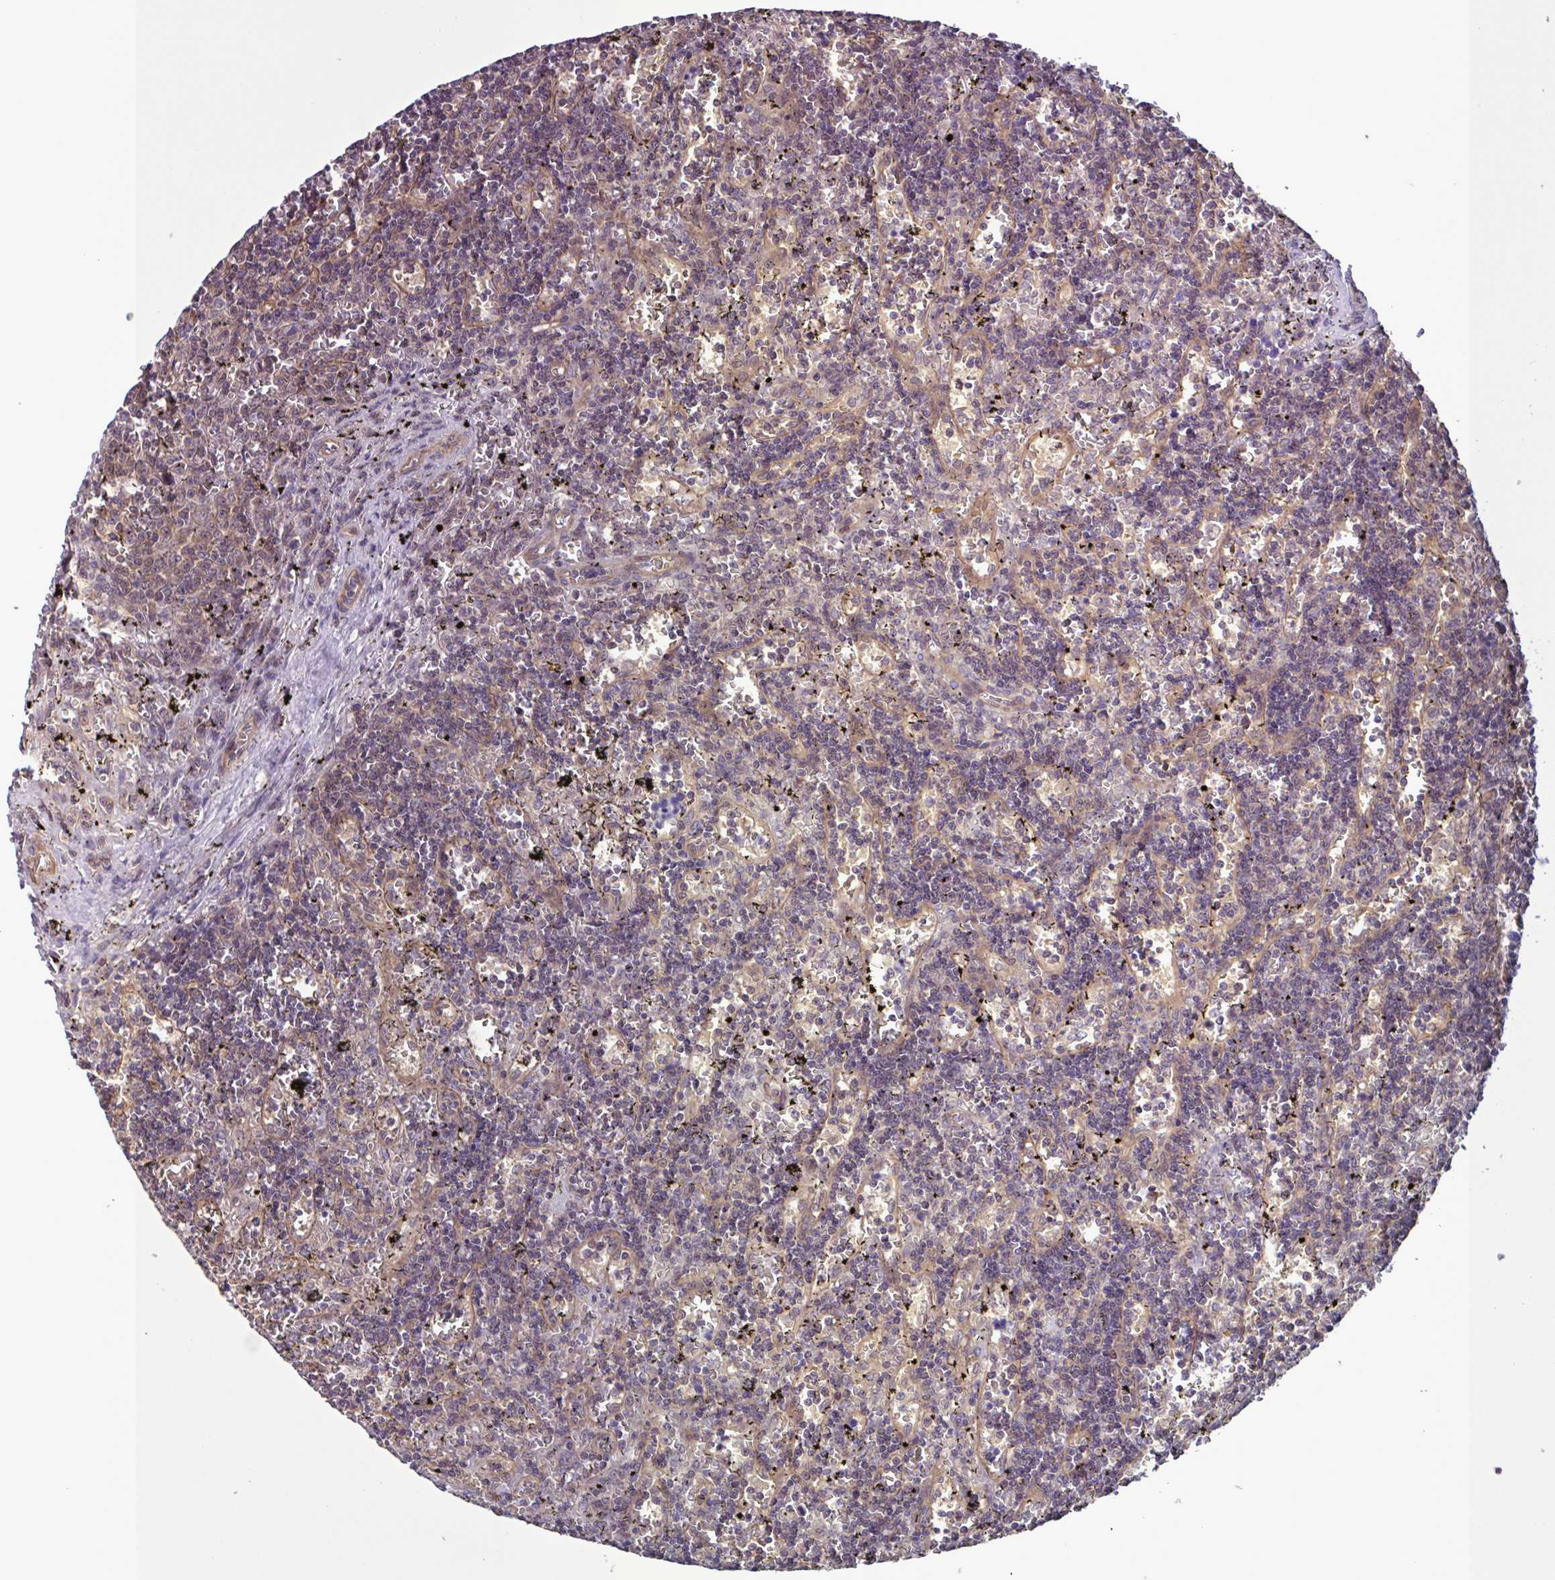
{"staining": {"intensity": "moderate", "quantity": "25%-75%", "location": "nuclear"}, "tissue": "lymphoma", "cell_type": "Tumor cells", "image_type": "cancer", "snomed": [{"axis": "morphology", "description": "Malignant lymphoma, non-Hodgkin's type, Low grade"}, {"axis": "topography", "description": "Spleen"}], "caption": "The immunohistochemical stain shows moderate nuclear staining in tumor cells of lymphoma tissue. (DAB (3,3'-diaminobenzidine) = brown stain, brightfield microscopy at high magnification).", "gene": "GLTP", "patient": {"sex": "male", "age": 60}}